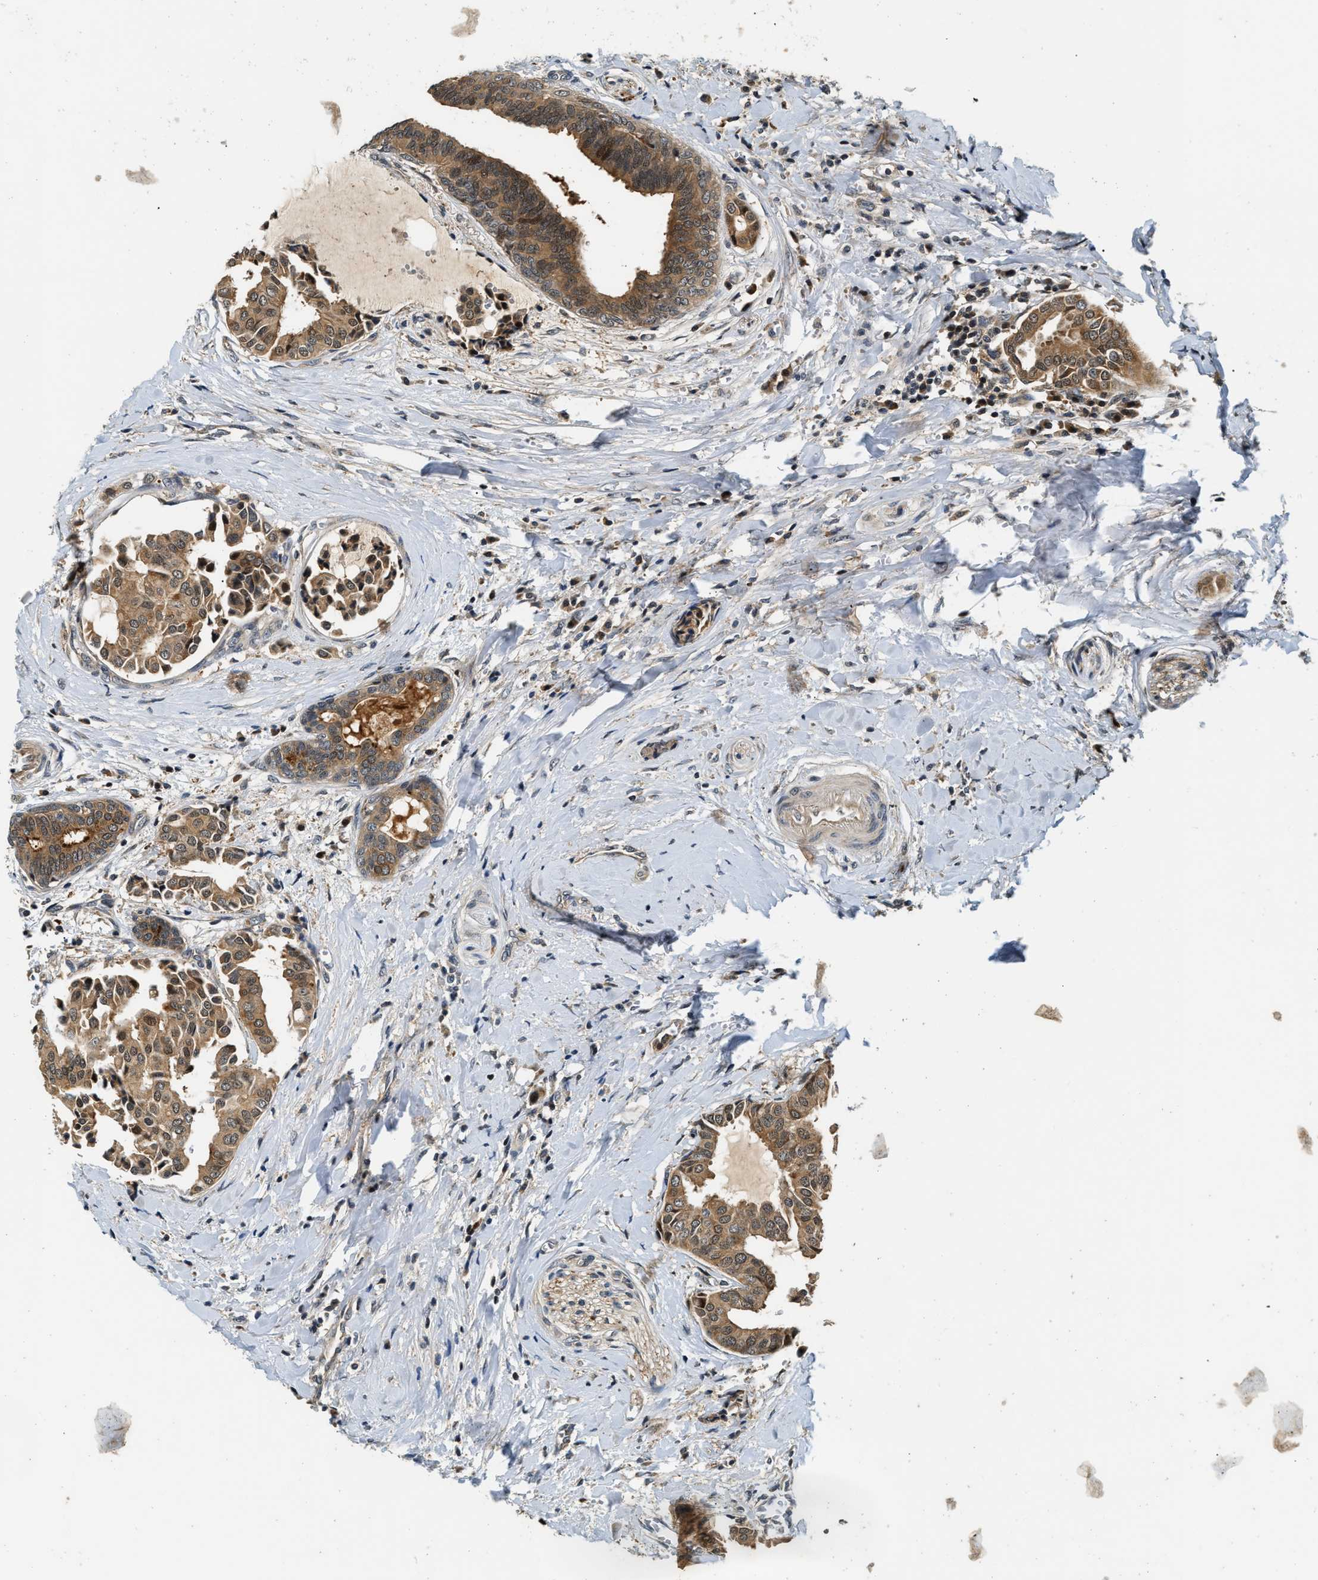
{"staining": {"intensity": "moderate", "quantity": ">75%", "location": "cytoplasmic/membranous"}, "tissue": "head and neck cancer", "cell_type": "Tumor cells", "image_type": "cancer", "snomed": [{"axis": "morphology", "description": "Adenocarcinoma, NOS"}, {"axis": "topography", "description": "Salivary gland"}, {"axis": "topography", "description": "Head-Neck"}], "caption": "Adenocarcinoma (head and neck) stained with immunohistochemistry demonstrates moderate cytoplasmic/membranous positivity in about >75% of tumor cells.", "gene": "EXTL2", "patient": {"sex": "female", "age": 59}}